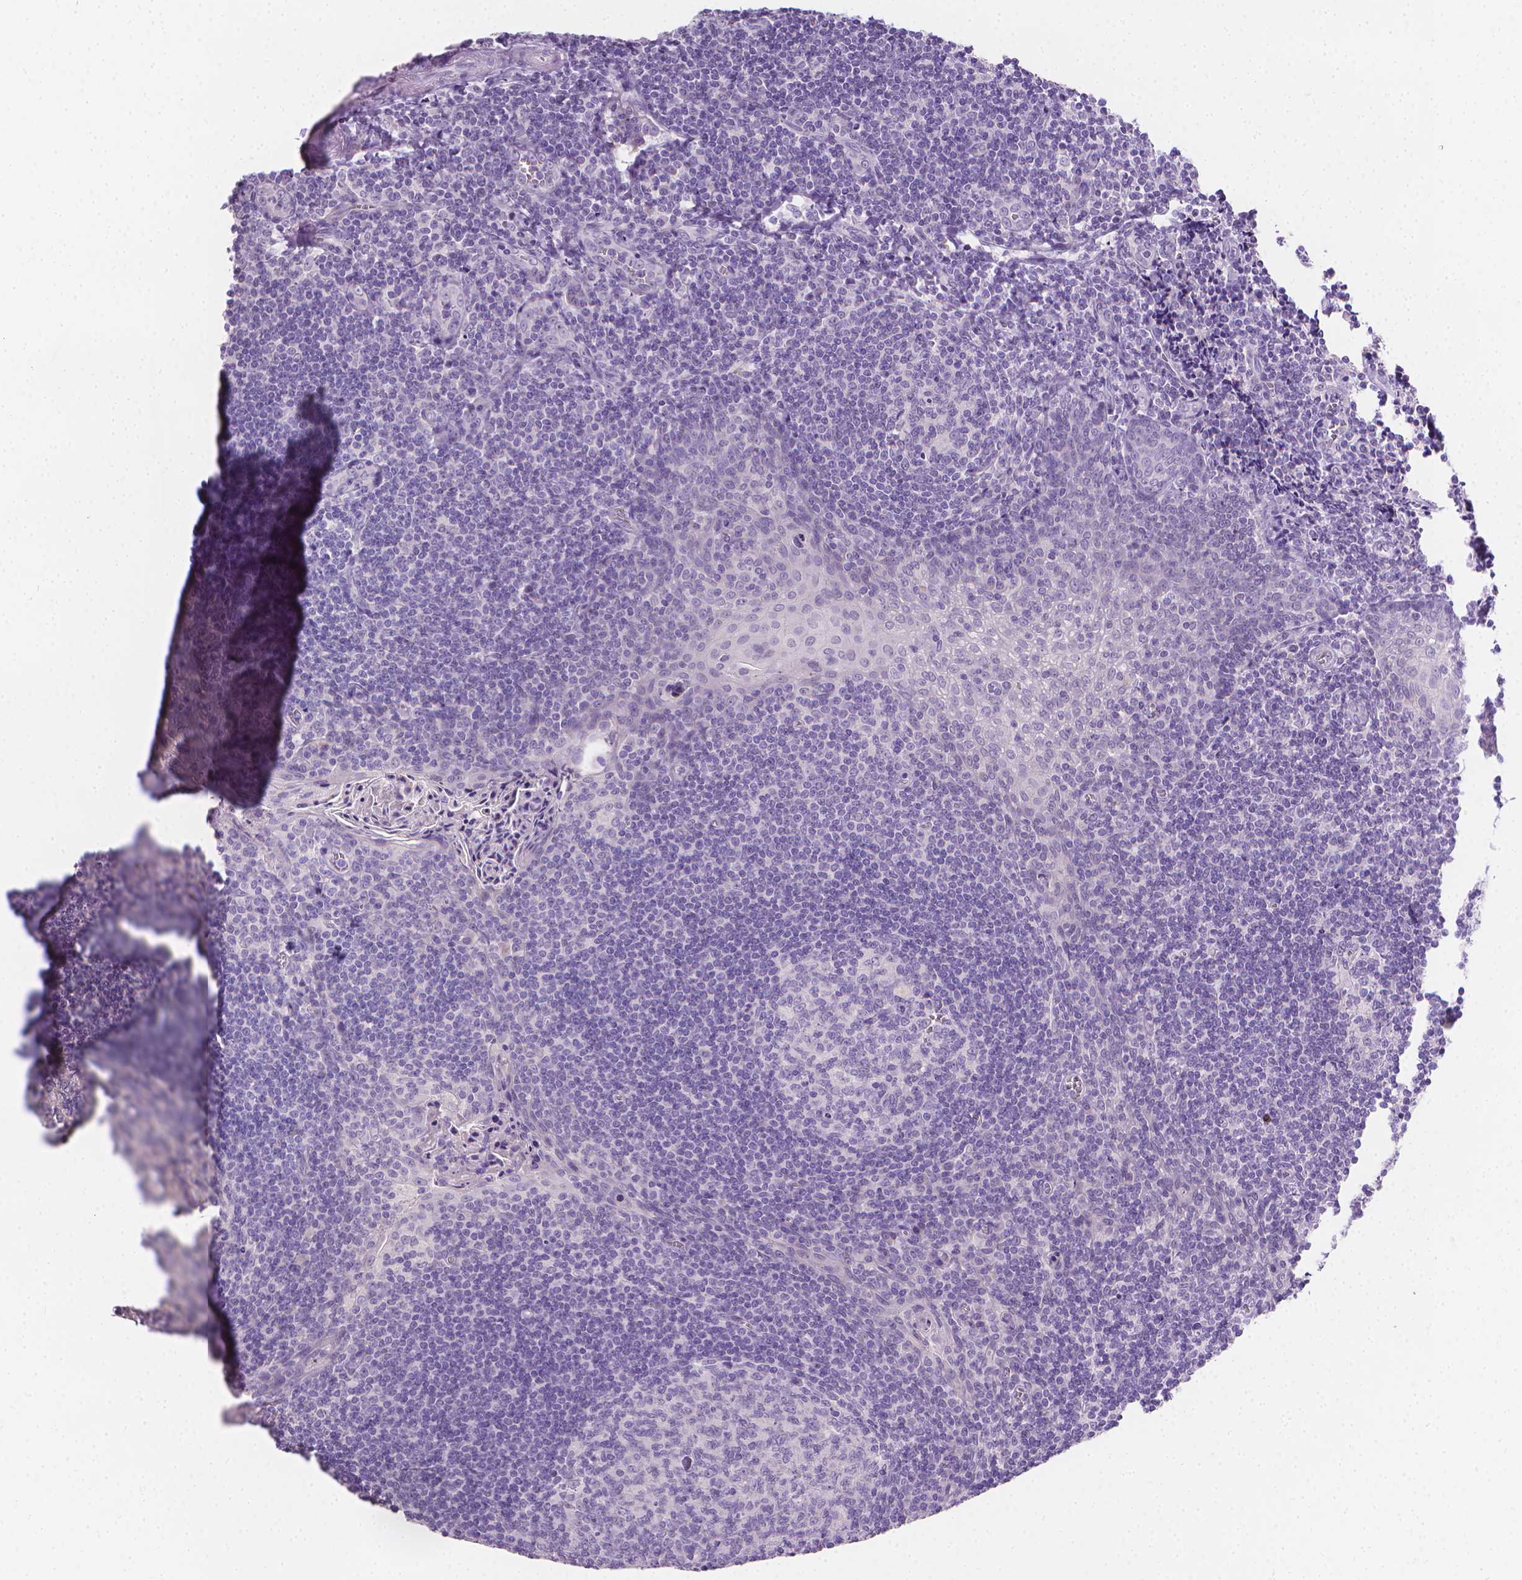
{"staining": {"intensity": "negative", "quantity": "none", "location": "none"}, "tissue": "tonsil", "cell_type": "Germinal center cells", "image_type": "normal", "snomed": [{"axis": "morphology", "description": "Normal tissue, NOS"}, {"axis": "morphology", "description": "Inflammation, NOS"}, {"axis": "topography", "description": "Tonsil"}], "caption": "Protein analysis of benign tonsil shows no significant staining in germinal center cells.", "gene": "TNNI2", "patient": {"sex": "female", "age": 31}}